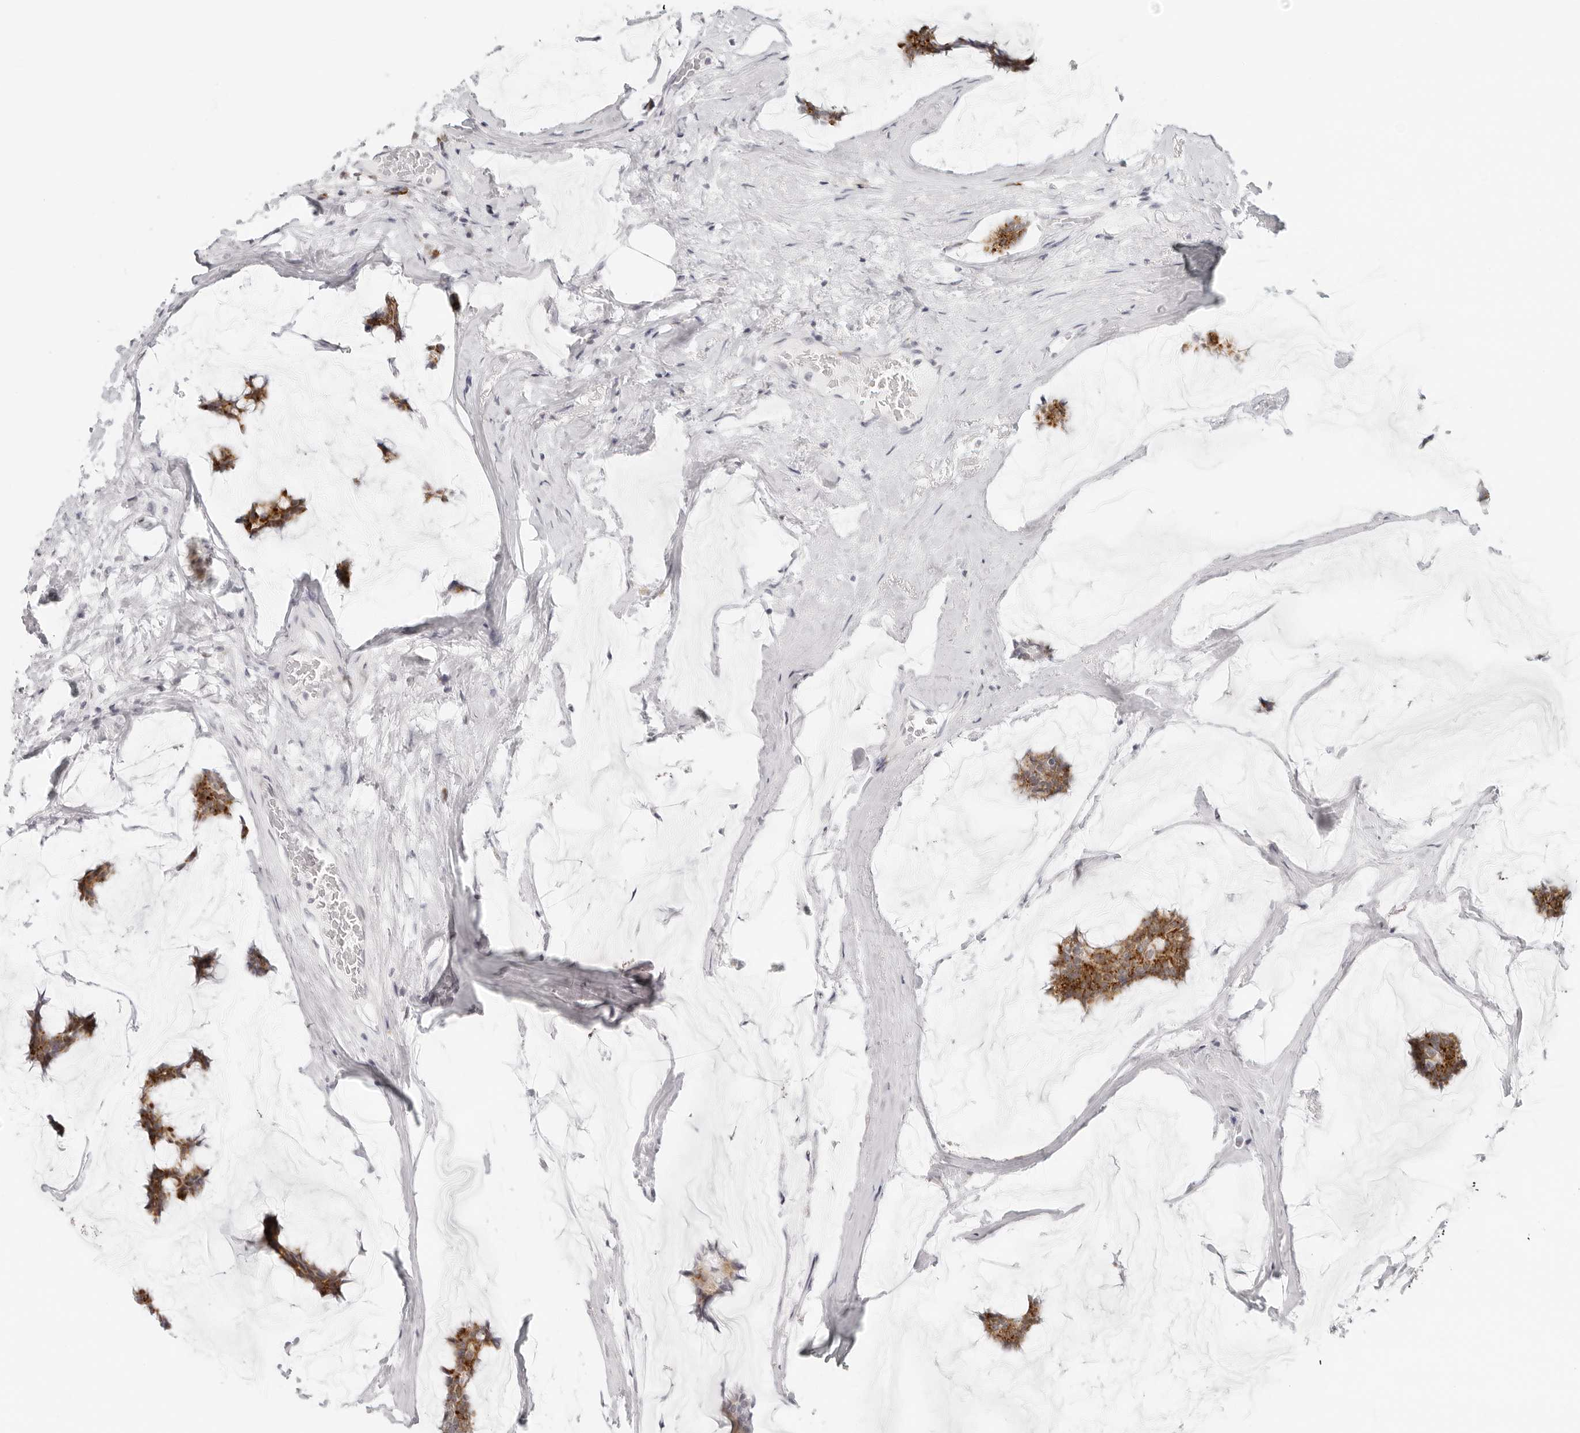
{"staining": {"intensity": "moderate", "quantity": ">75%", "location": "cytoplasmic/membranous"}, "tissue": "breast cancer", "cell_type": "Tumor cells", "image_type": "cancer", "snomed": [{"axis": "morphology", "description": "Duct carcinoma"}, {"axis": "topography", "description": "Breast"}], "caption": "Immunohistochemistry (IHC) of human breast cancer reveals medium levels of moderate cytoplasmic/membranous staining in about >75% of tumor cells.", "gene": "RPS6KC1", "patient": {"sex": "female", "age": 93}}